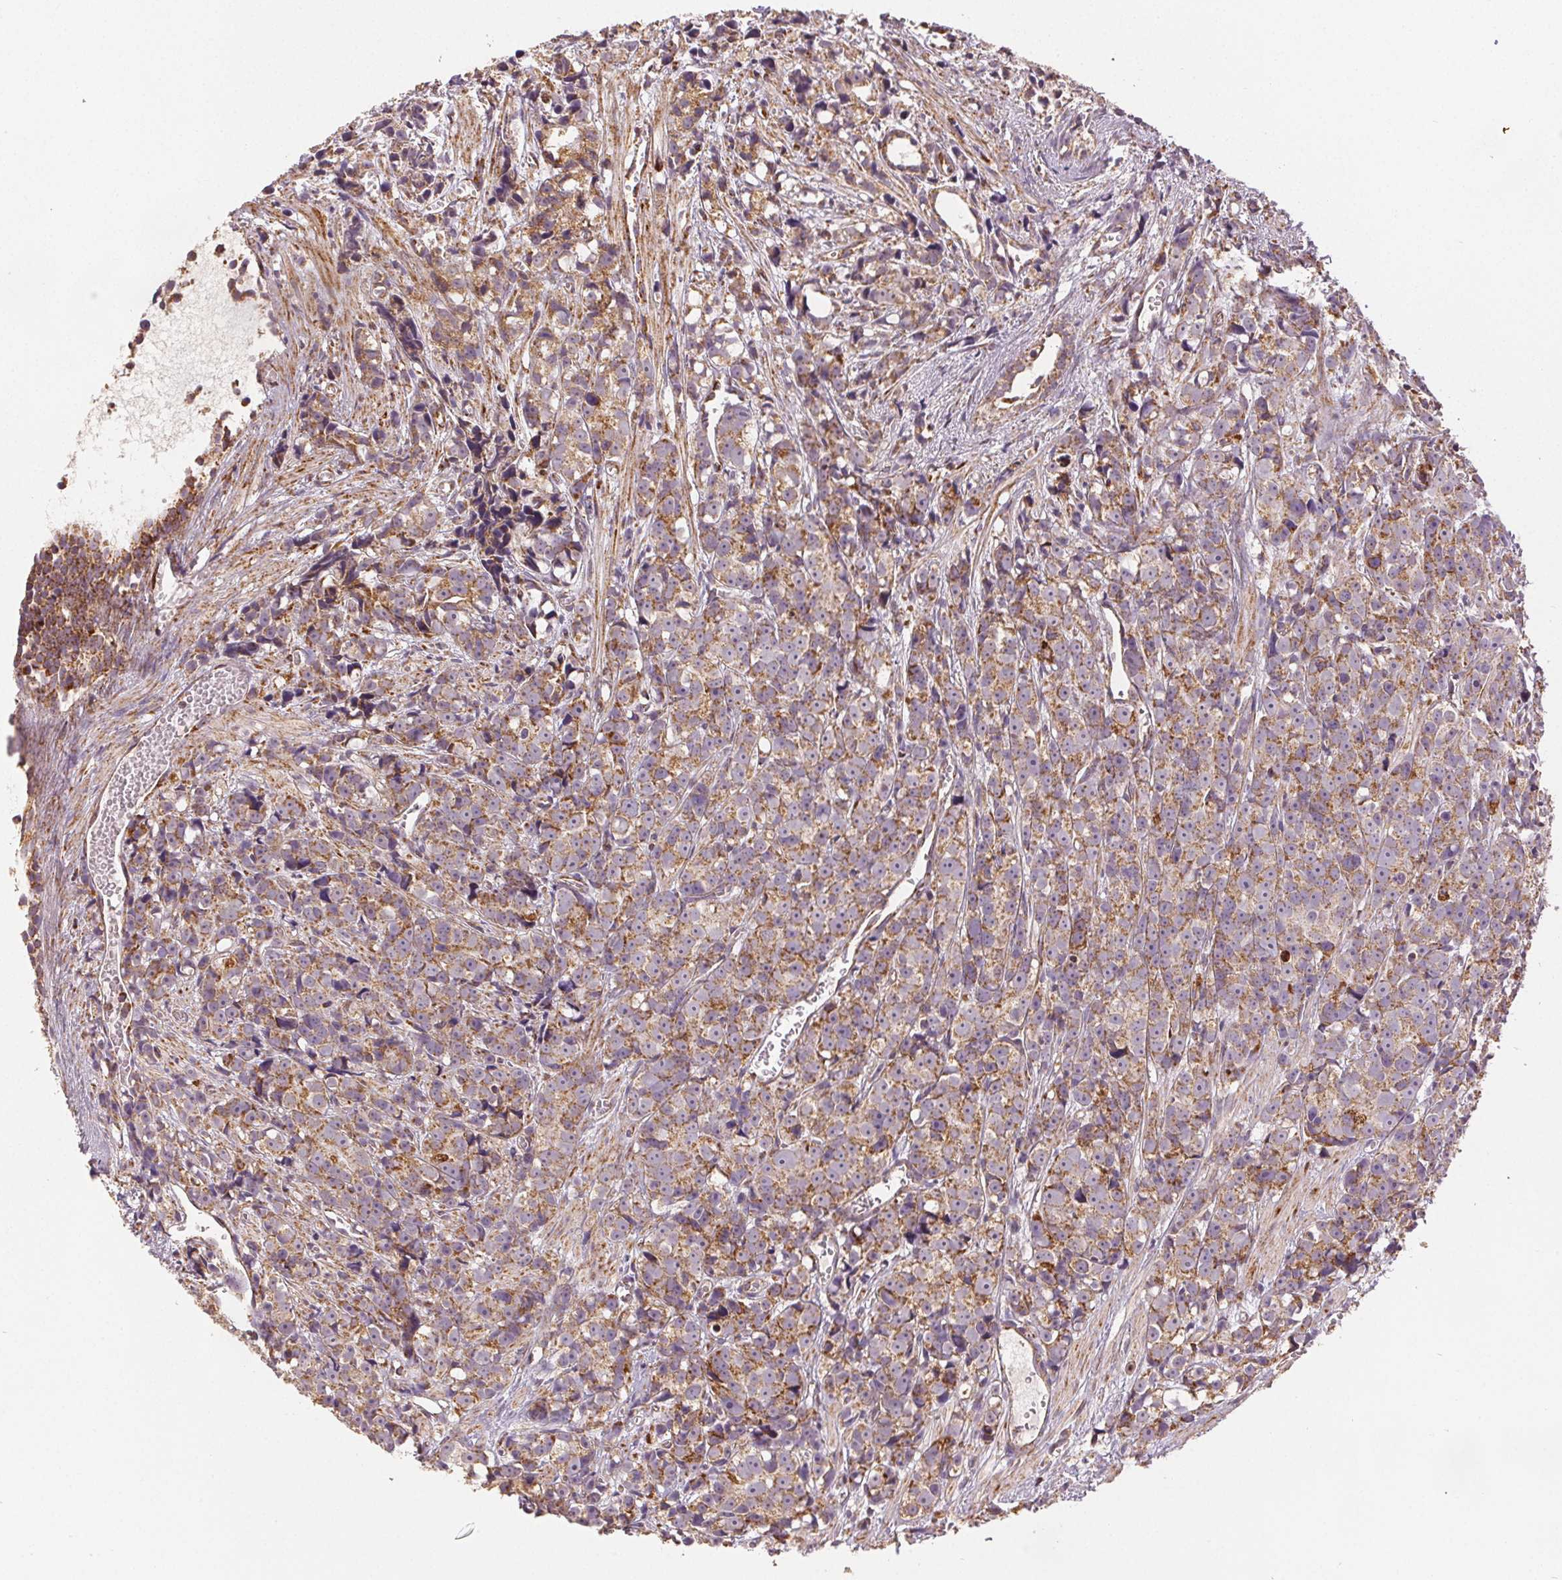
{"staining": {"intensity": "strong", "quantity": "25%-75%", "location": "cytoplasmic/membranous"}, "tissue": "prostate cancer", "cell_type": "Tumor cells", "image_type": "cancer", "snomed": [{"axis": "morphology", "description": "Adenocarcinoma, High grade"}, {"axis": "topography", "description": "Prostate"}], "caption": "Human high-grade adenocarcinoma (prostate) stained with a protein marker reveals strong staining in tumor cells.", "gene": "SDHB", "patient": {"sex": "male", "age": 77}}